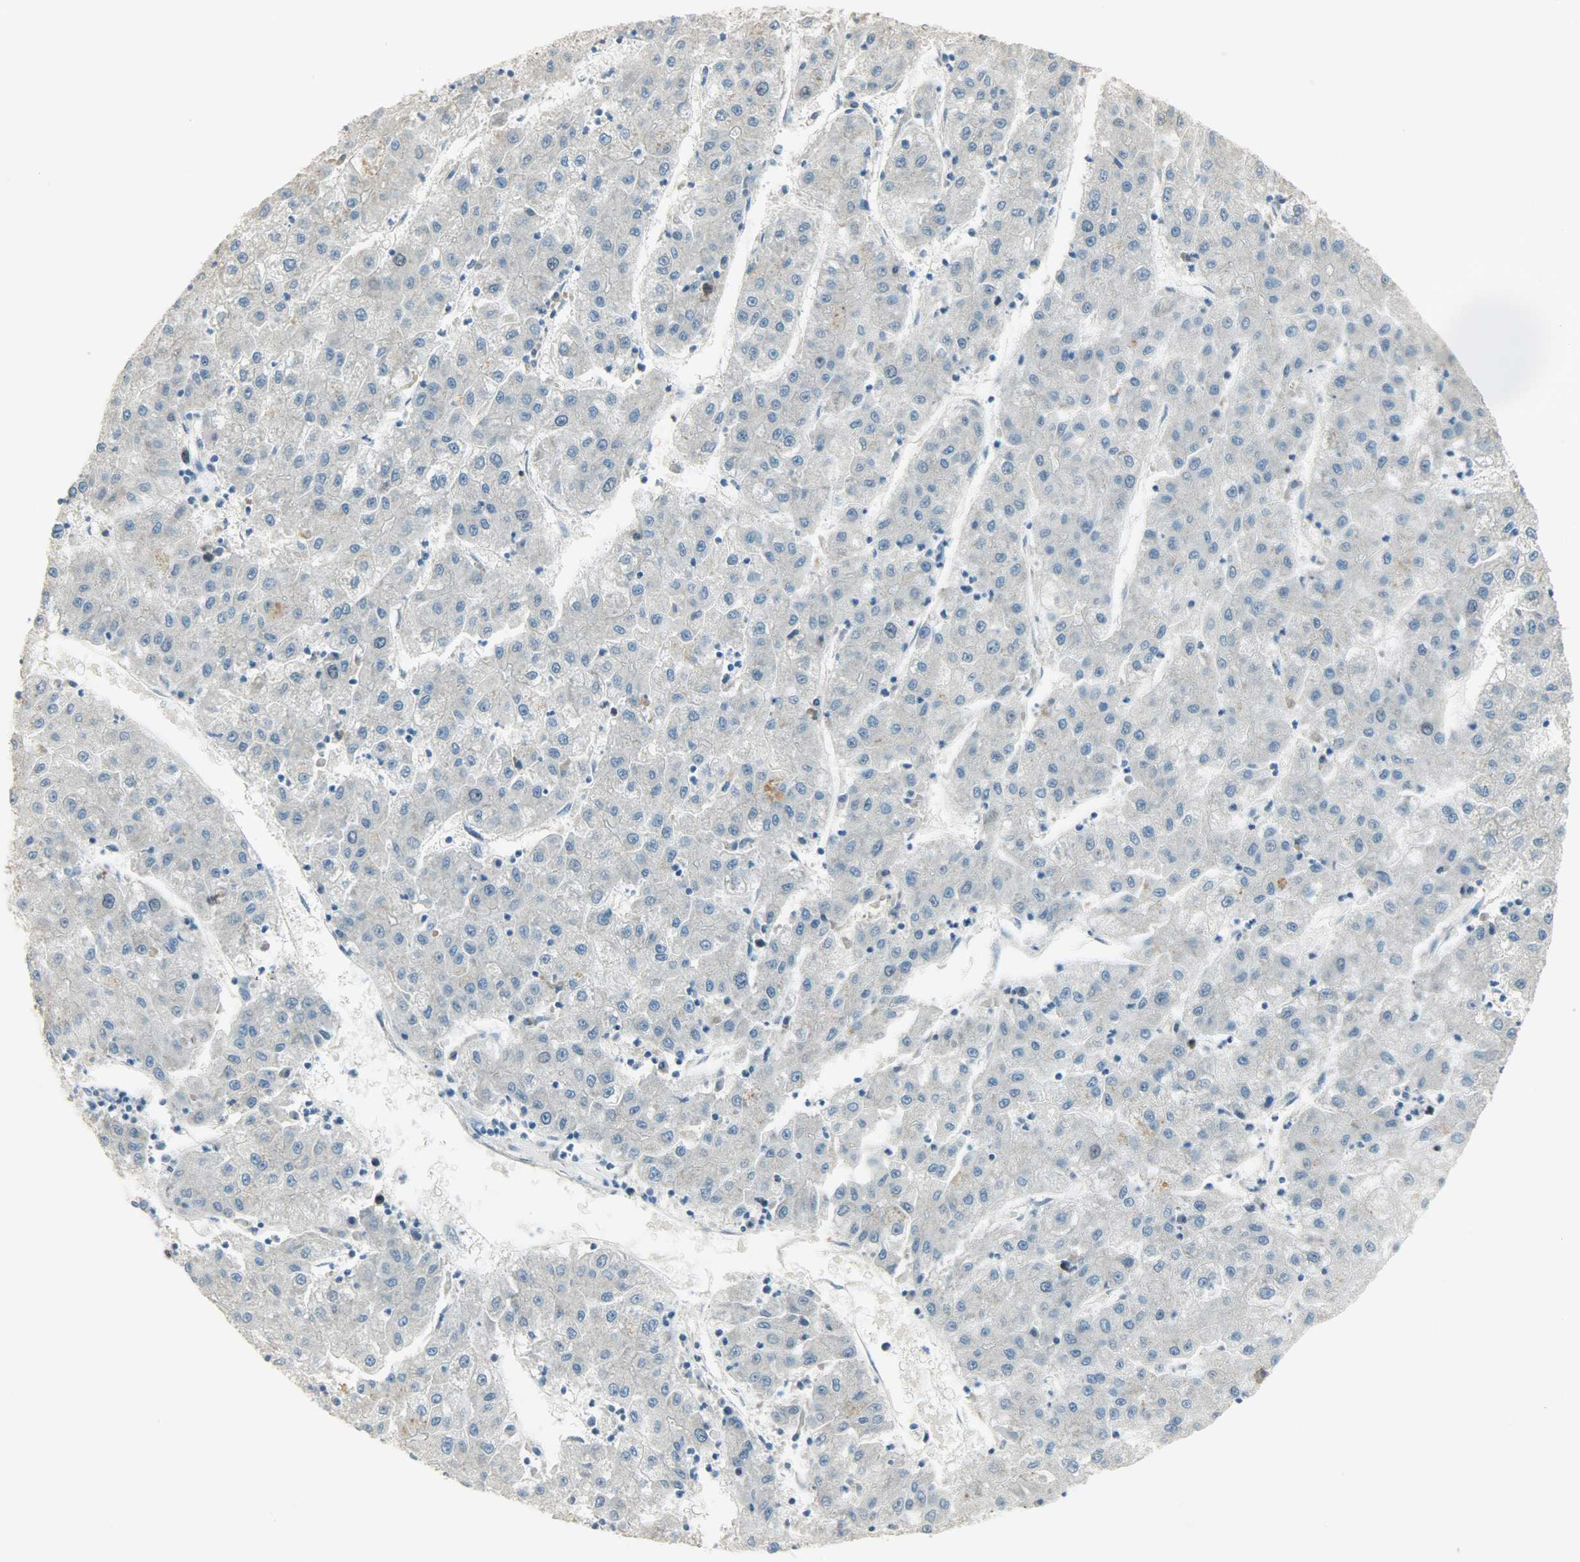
{"staining": {"intensity": "negative", "quantity": "none", "location": "none"}, "tissue": "liver cancer", "cell_type": "Tumor cells", "image_type": "cancer", "snomed": [{"axis": "morphology", "description": "Carcinoma, Hepatocellular, NOS"}, {"axis": "topography", "description": "Liver"}], "caption": "Immunohistochemistry image of human liver cancer (hepatocellular carcinoma) stained for a protein (brown), which exhibits no expression in tumor cells.", "gene": "TPX2", "patient": {"sex": "male", "age": 72}}